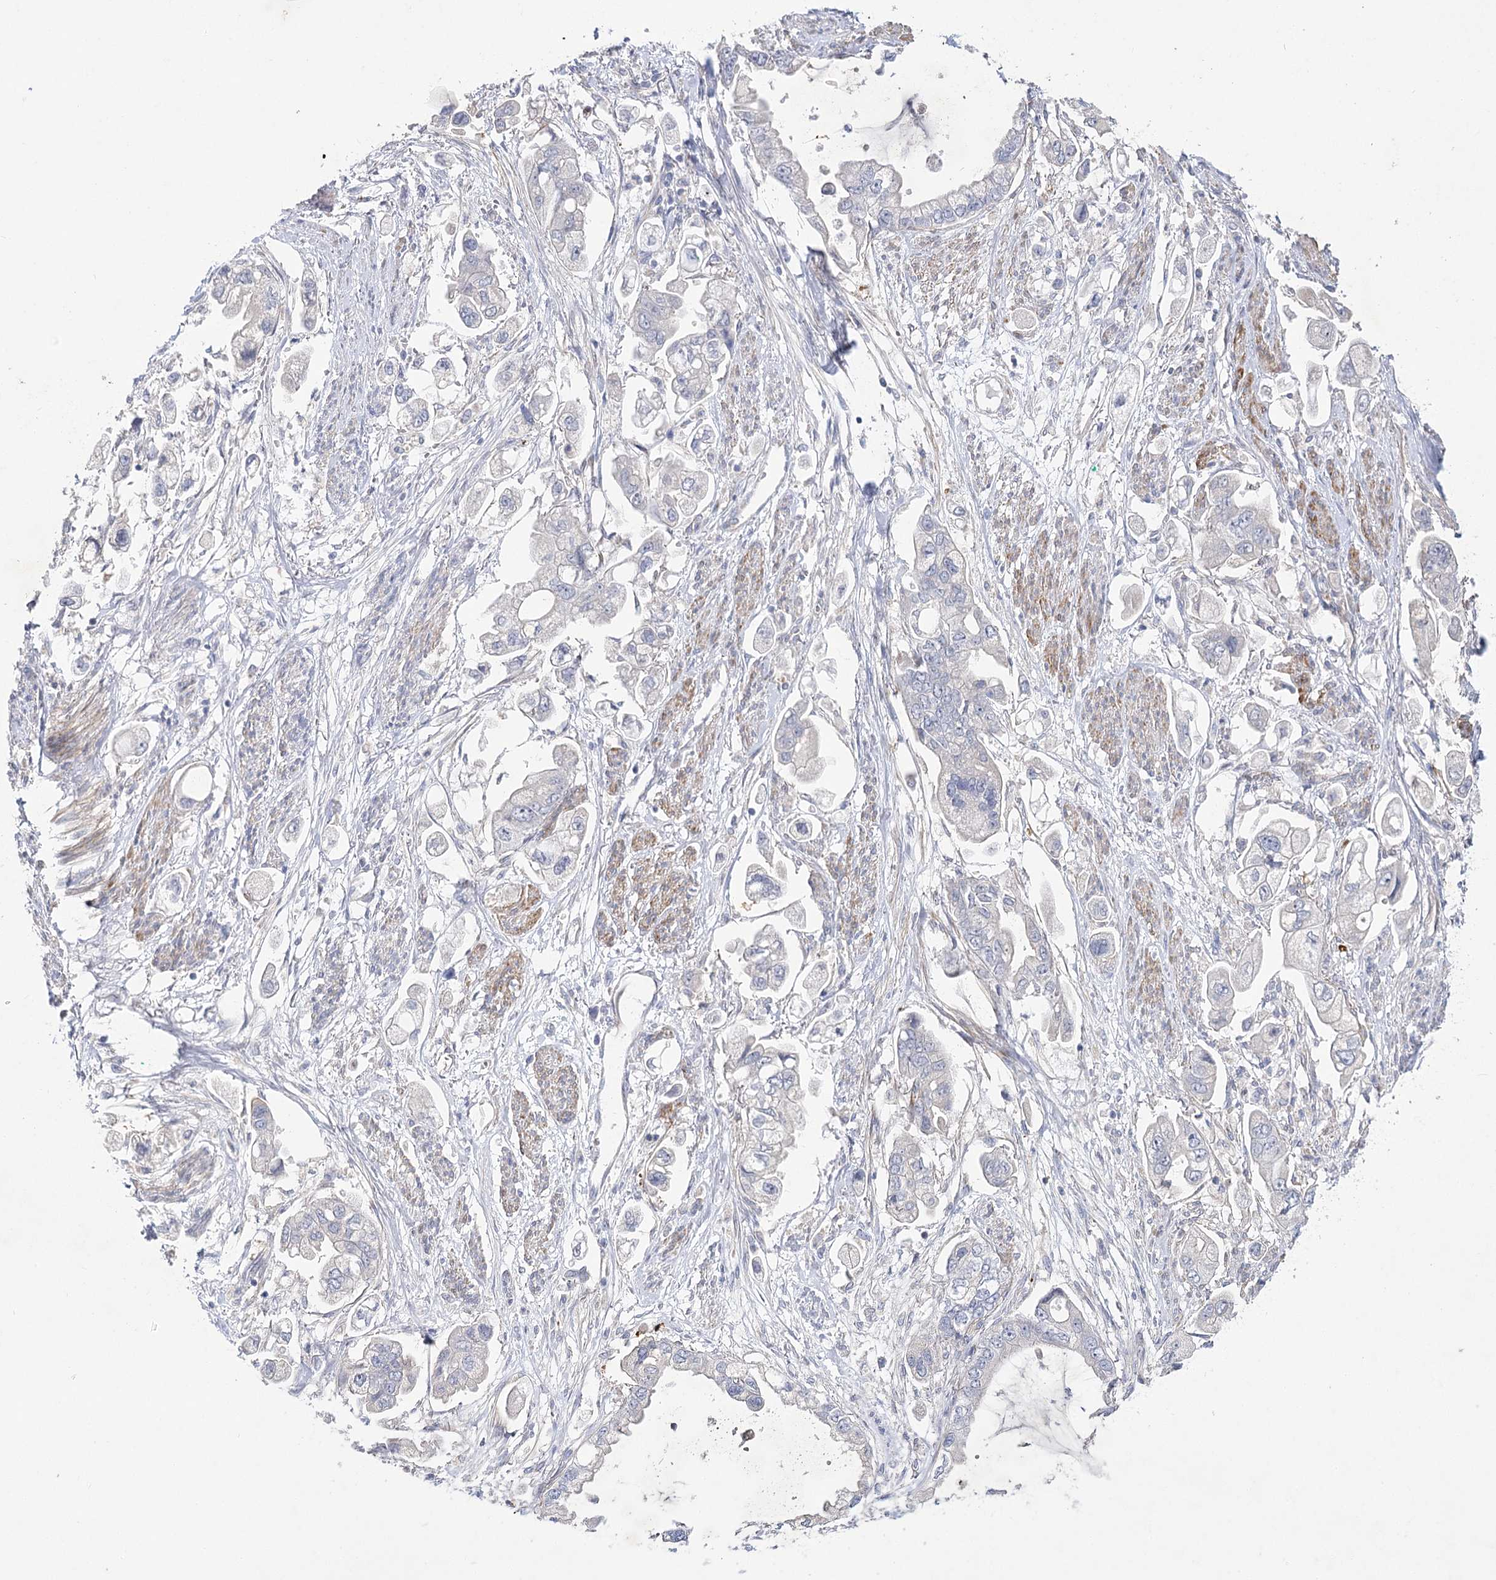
{"staining": {"intensity": "negative", "quantity": "none", "location": "none"}, "tissue": "stomach cancer", "cell_type": "Tumor cells", "image_type": "cancer", "snomed": [{"axis": "morphology", "description": "Adenocarcinoma, NOS"}, {"axis": "topography", "description": "Stomach"}], "caption": "The photomicrograph demonstrates no staining of tumor cells in stomach adenocarcinoma.", "gene": "DHTKD1", "patient": {"sex": "male", "age": 62}}